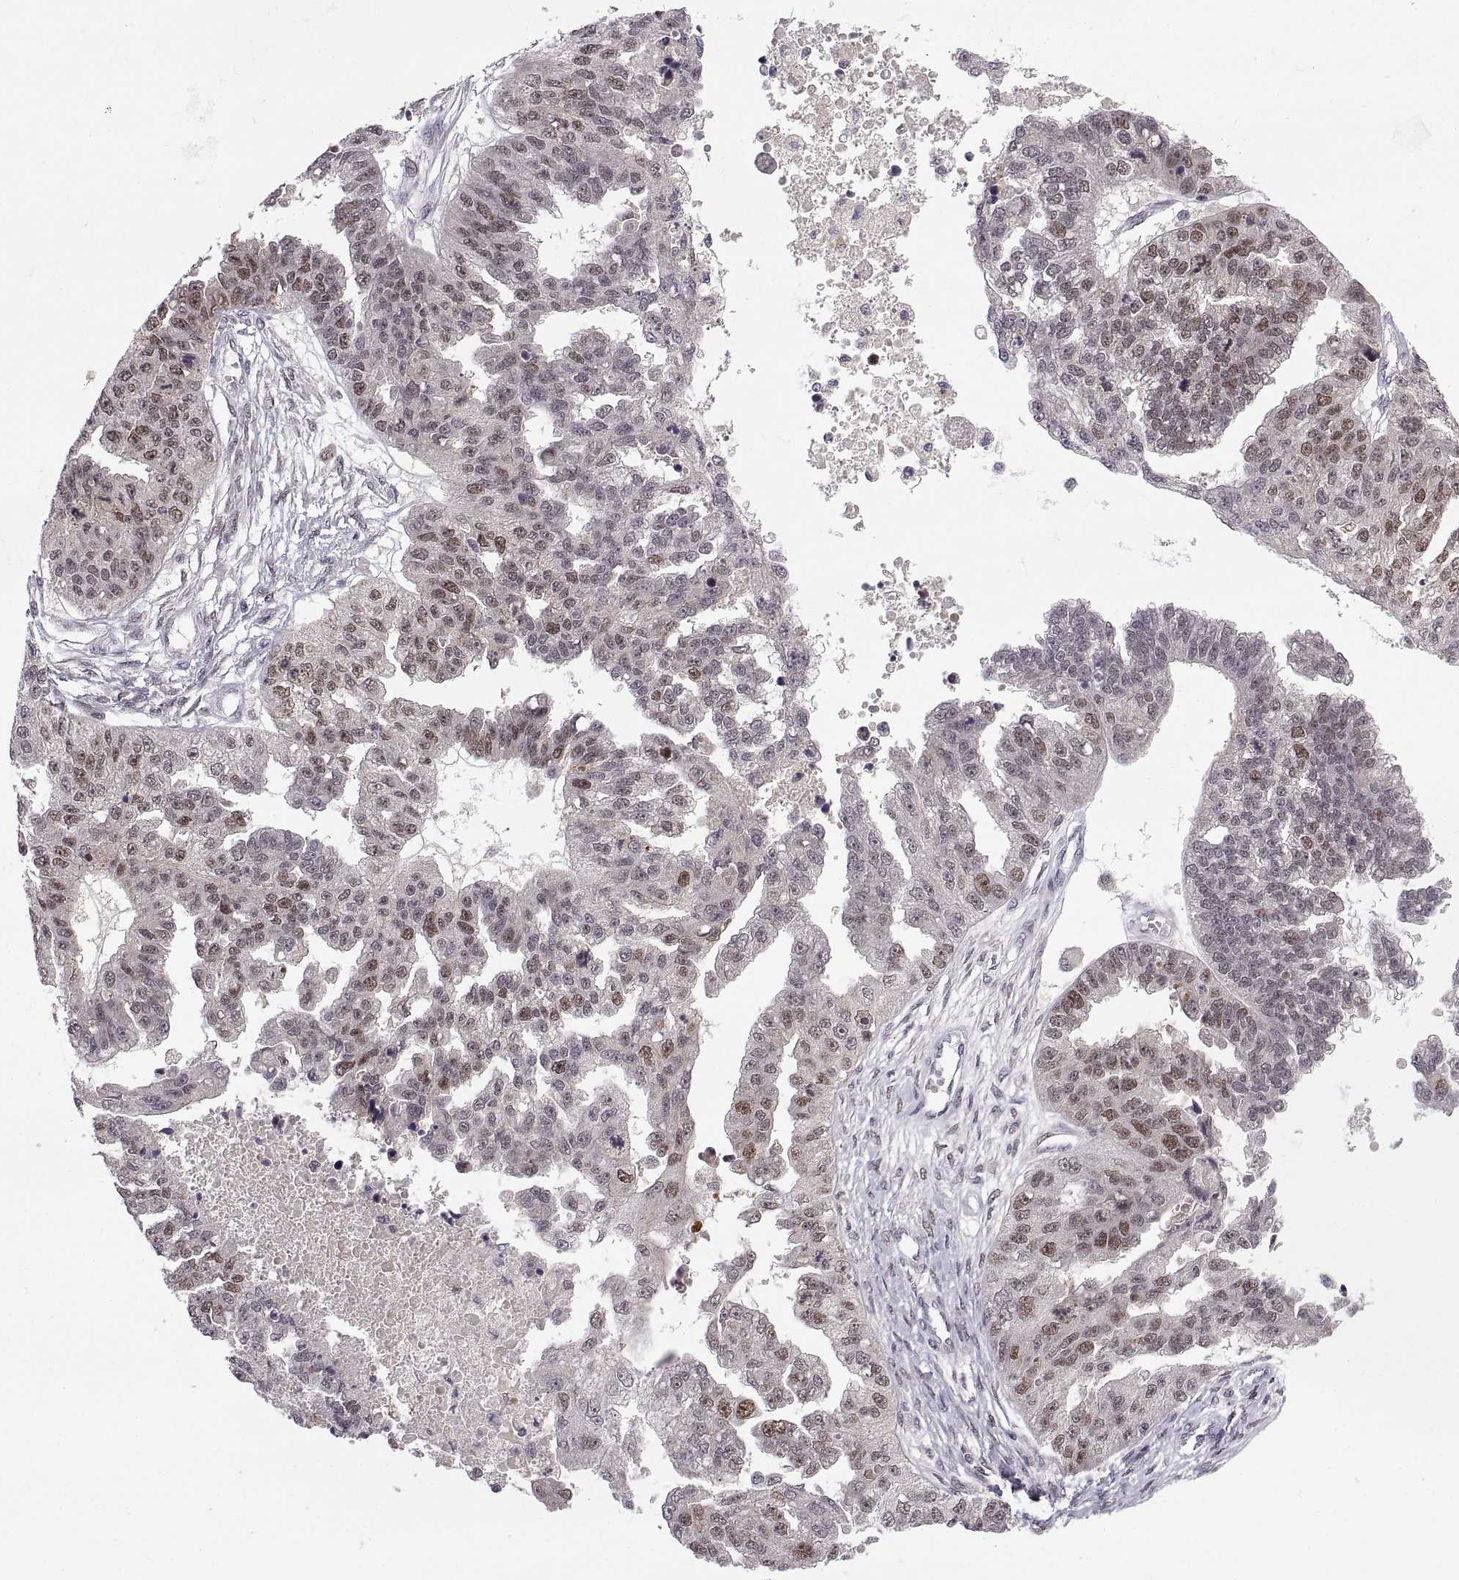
{"staining": {"intensity": "weak", "quantity": "25%-75%", "location": "nuclear"}, "tissue": "ovarian cancer", "cell_type": "Tumor cells", "image_type": "cancer", "snomed": [{"axis": "morphology", "description": "Cystadenocarcinoma, serous, NOS"}, {"axis": "topography", "description": "Ovary"}], "caption": "A brown stain labels weak nuclear expression of a protein in human ovarian cancer tumor cells.", "gene": "CHFR", "patient": {"sex": "female", "age": 58}}